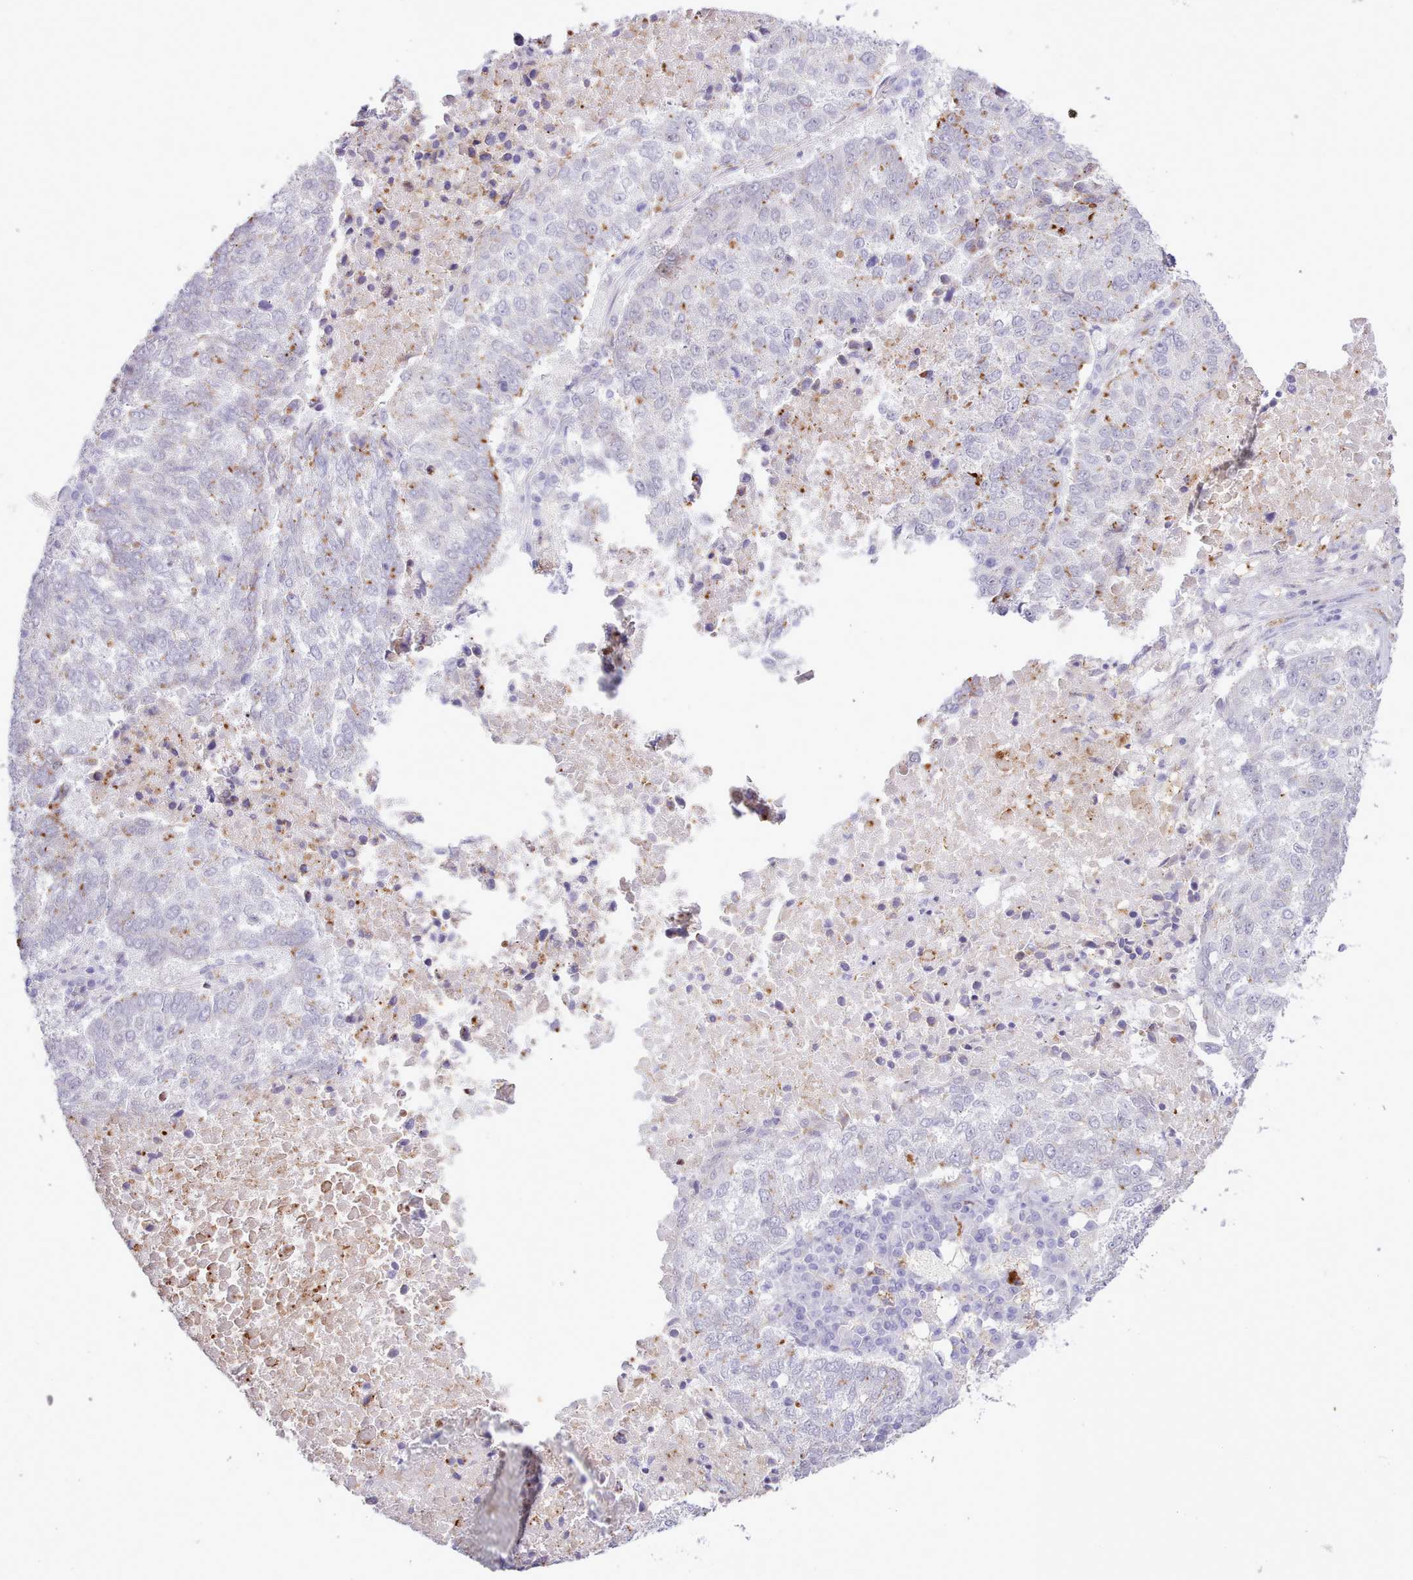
{"staining": {"intensity": "weak", "quantity": "<25%", "location": "cytoplasmic/membranous"}, "tissue": "lung cancer", "cell_type": "Tumor cells", "image_type": "cancer", "snomed": [{"axis": "morphology", "description": "Squamous cell carcinoma, NOS"}, {"axis": "topography", "description": "Lung"}], "caption": "High magnification brightfield microscopy of lung squamous cell carcinoma stained with DAB (3,3'-diaminobenzidine) (brown) and counterstained with hematoxylin (blue): tumor cells show no significant staining.", "gene": "SRD5A1", "patient": {"sex": "male", "age": 73}}